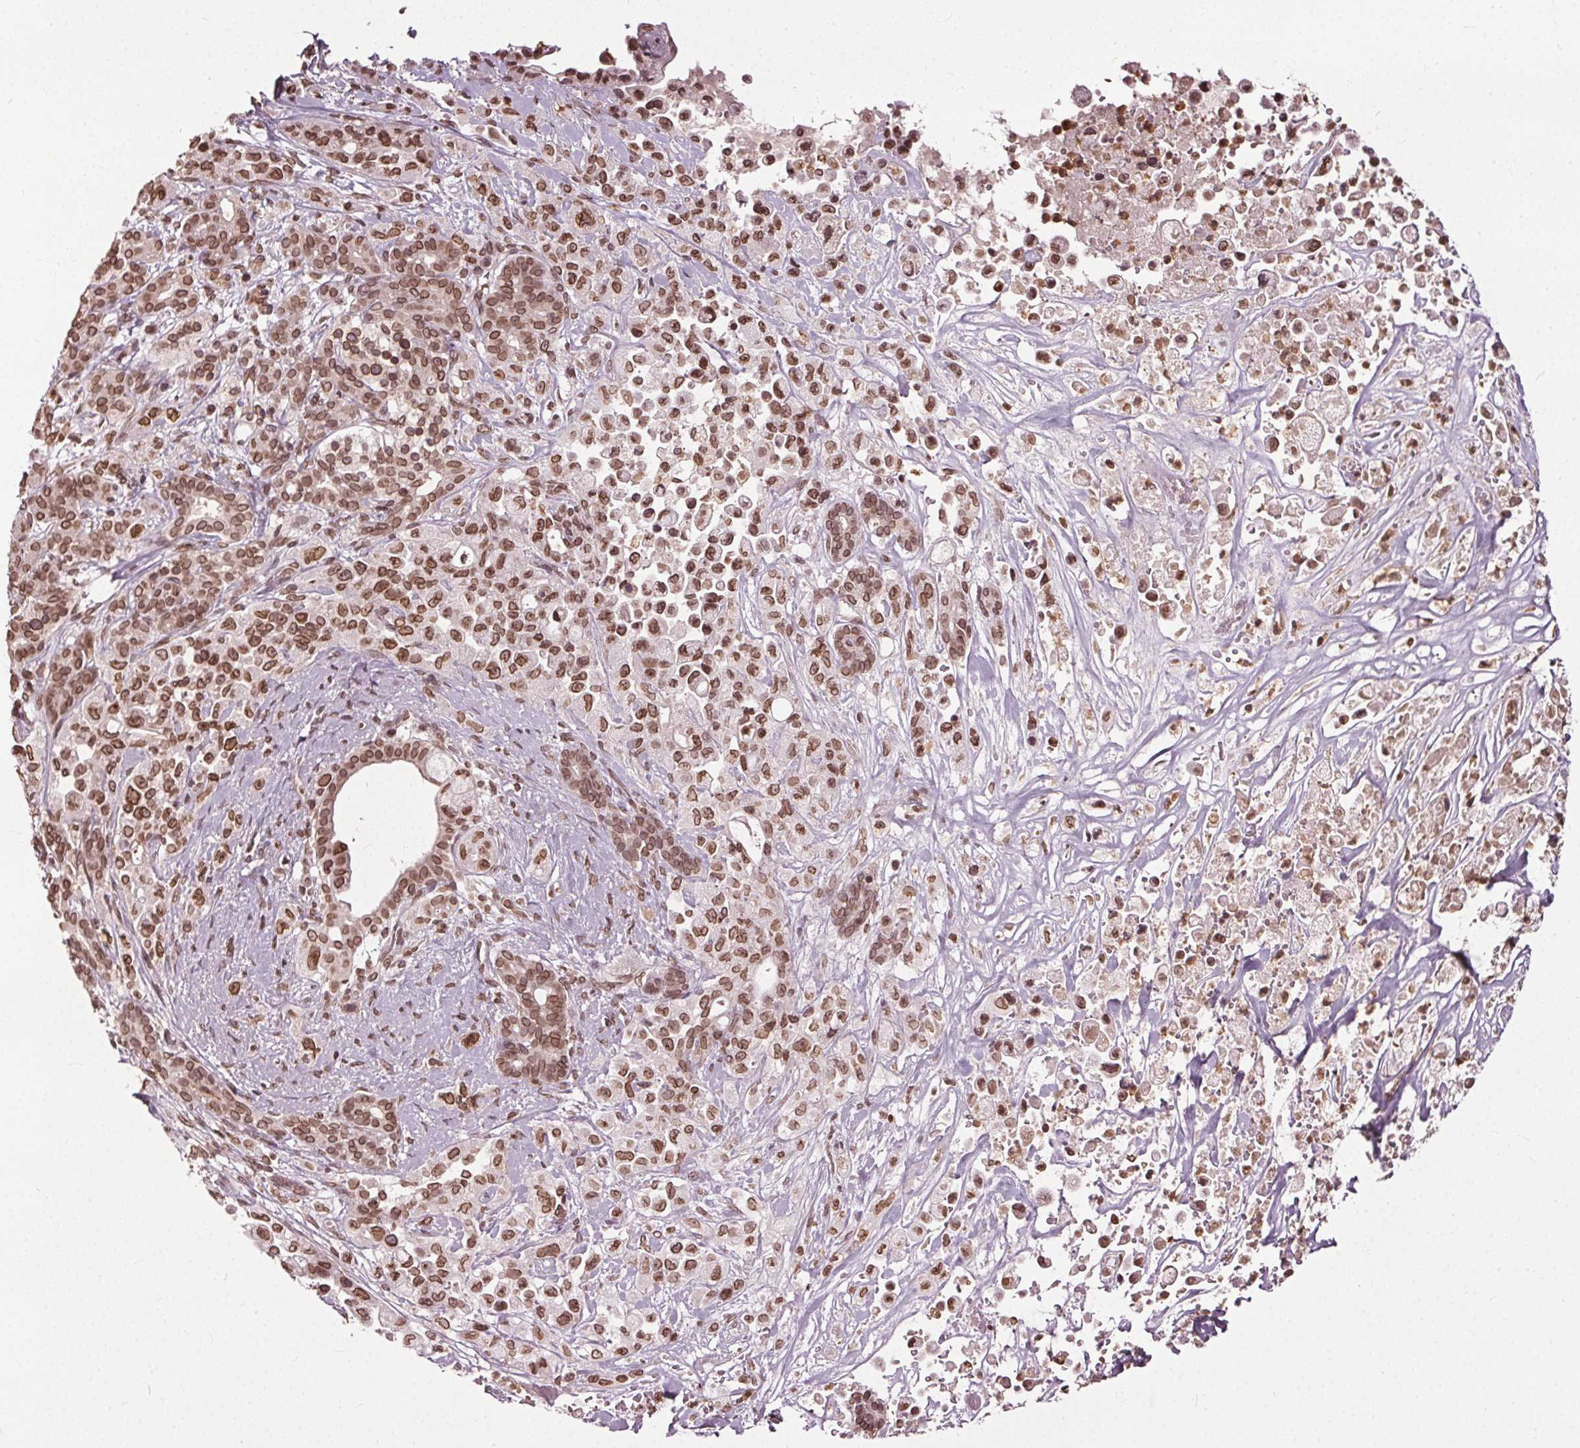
{"staining": {"intensity": "moderate", "quantity": ">75%", "location": "cytoplasmic/membranous,nuclear"}, "tissue": "pancreatic cancer", "cell_type": "Tumor cells", "image_type": "cancer", "snomed": [{"axis": "morphology", "description": "Adenocarcinoma, NOS"}, {"axis": "topography", "description": "Pancreas"}], "caption": "There is medium levels of moderate cytoplasmic/membranous and nuclear staining in tumor cells of adenocarcinoma (pancreatic), as demonstrated by immunohistochemical staining (brown color).", "gene": "TTC39C", "patient": {"sex": "male", "age": 44}}